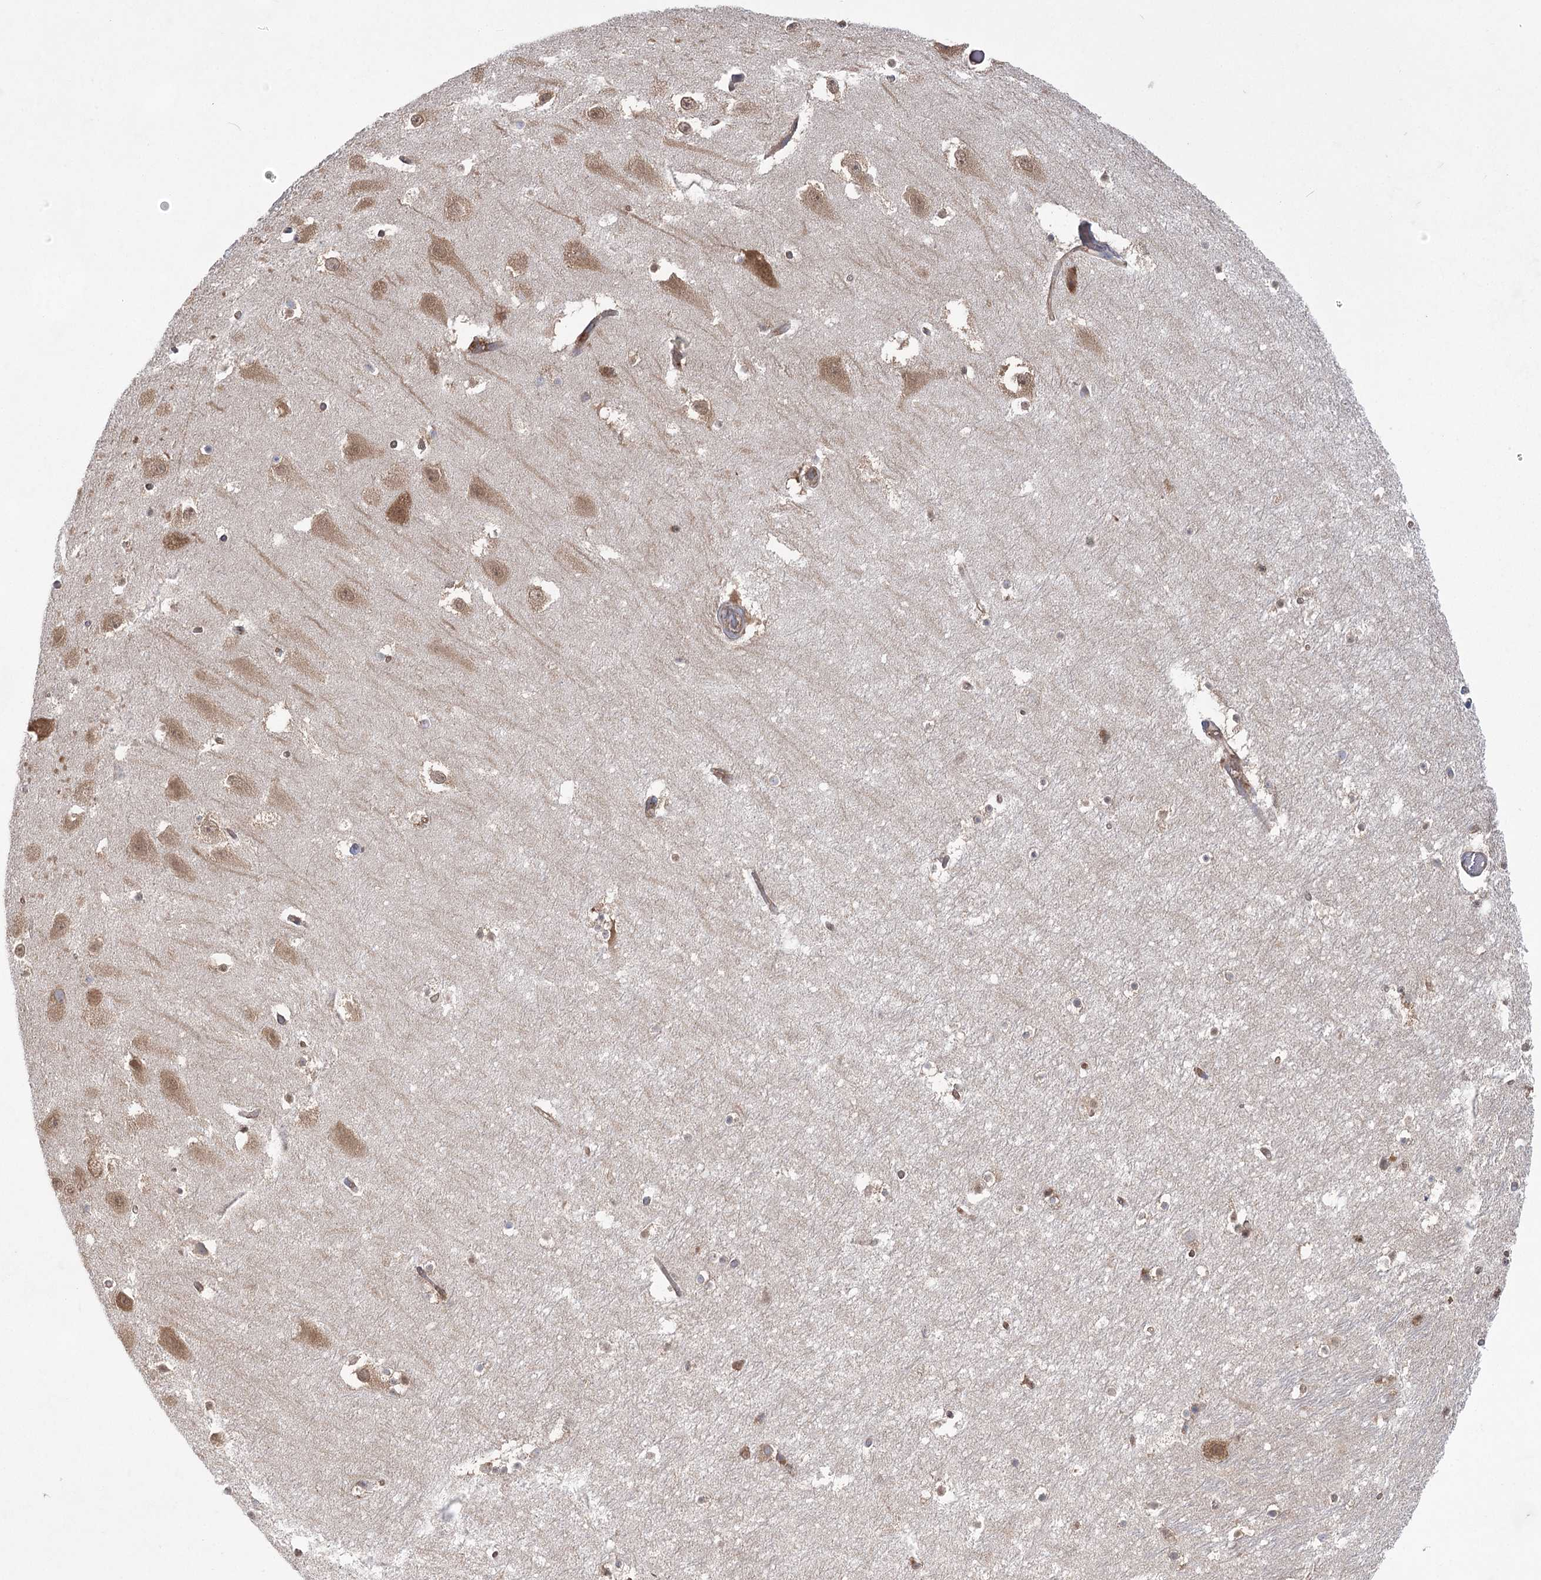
{"staining": {"intensity": "weak", "quantity": "<25%", "location": "cytoplasmic/membranous"}, "tissue": "hippocampus", "cell_type": "Glial cells", "image_type": "normal", "snomed": [{"axis": "morphology", "description": "Normal tissue, NOS"}, {"axis": "topography", "description": "Hippocampus"}], "caption": "Glial cells are negative for protein expression in benign human hippocampus. Brightfield microscopy of IHC stained with DAB (3,3'-diaminobenzidine) (brown) and hematoxylin (blue), captured at high magnification.", "gene": "EIF3A", "patient": {"sex": "female", "age": 52}}